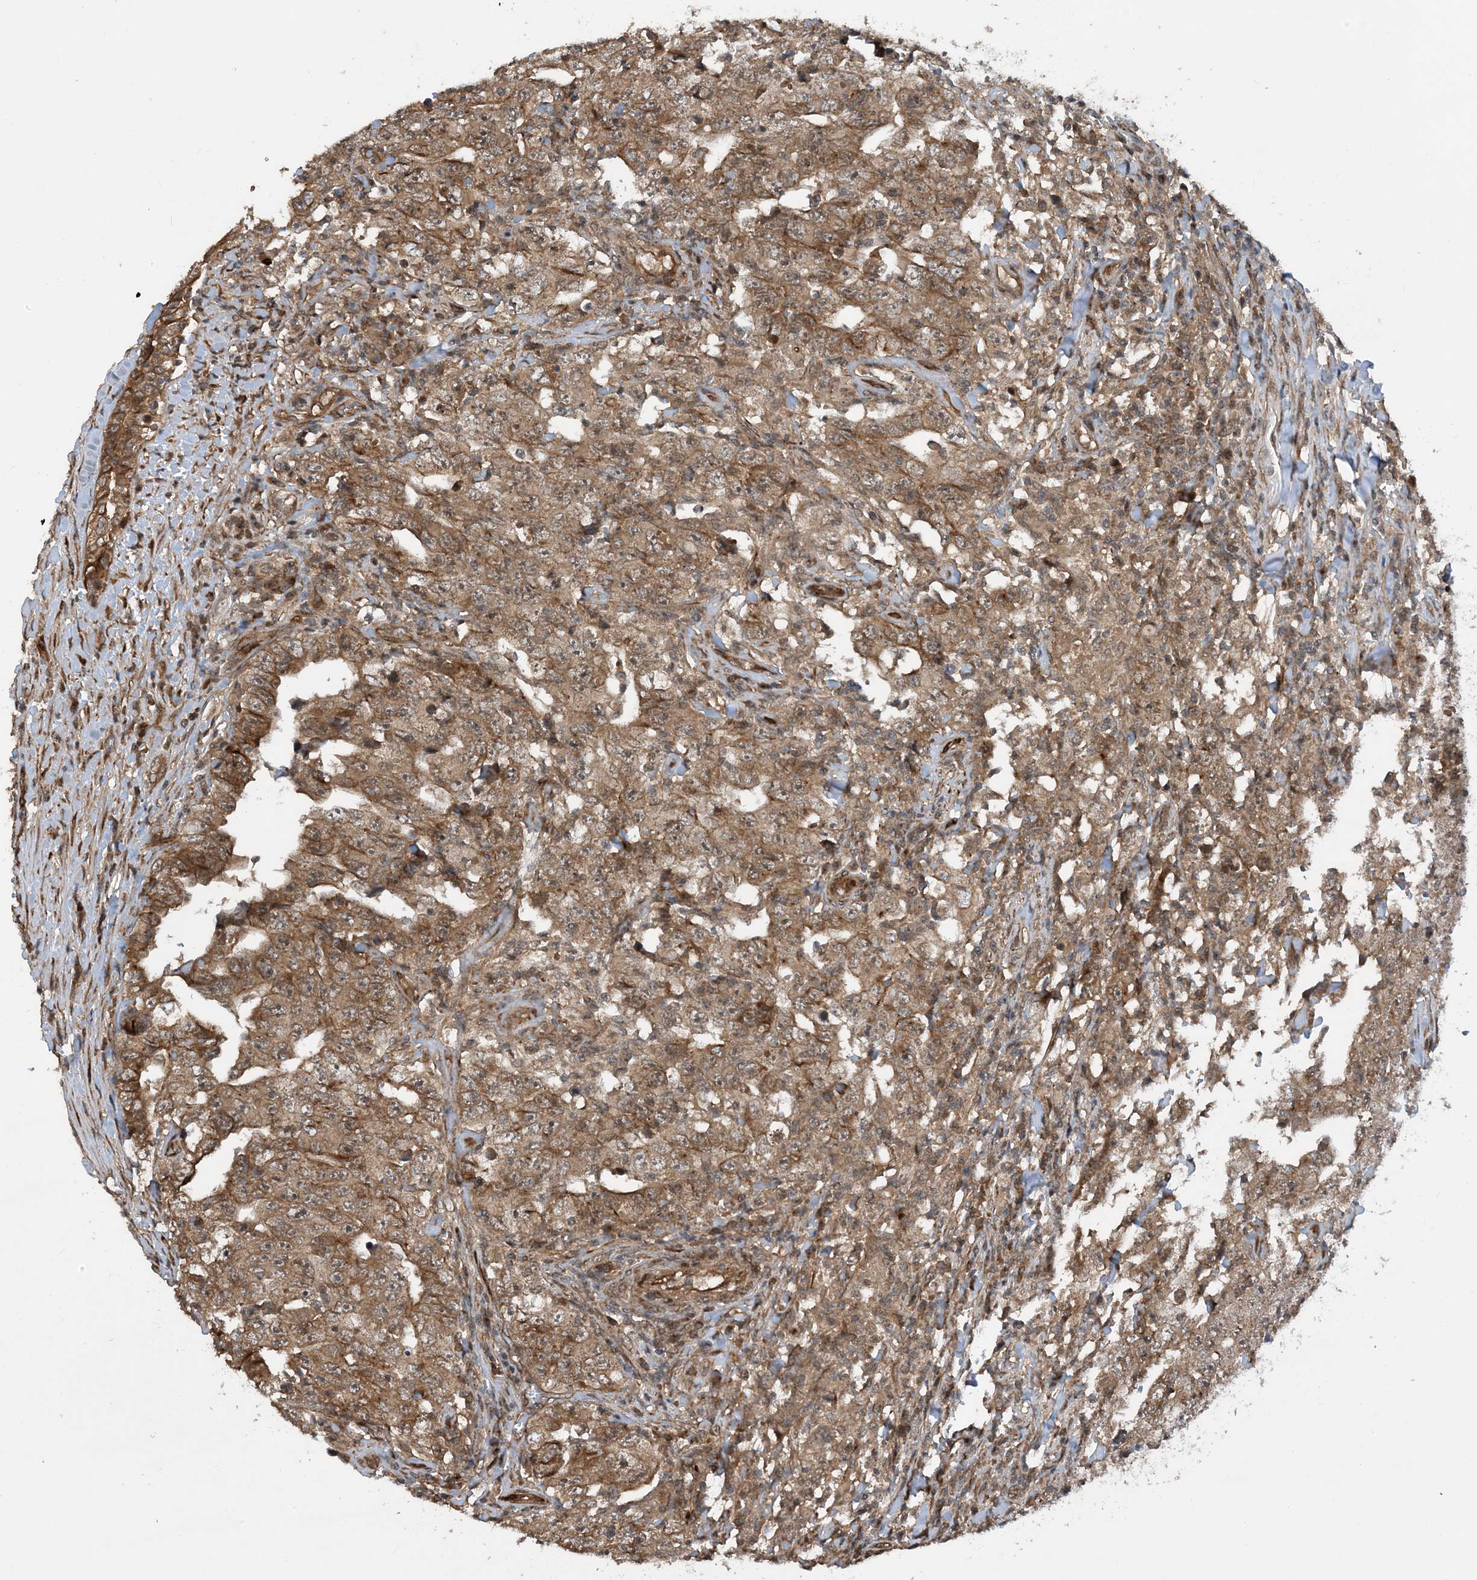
{"staining": {"intensity": "moderate", "quantity": ">75%", "location": "cytoplasmic/membranous"}, "tissue": "testis cancer", "cell_type": "Tumor cells", "image_type": "cancer", "snomed": [{"axis": "morphology", "description": "Carcinoma, Embryonal, NOS"}, {"axis": "topography", "description": "Testis"}], "caption": "DAB immunohistochemical staining of human embryonal carcinoma (testis) shows moderate cytoplasmic/membranous protein staining in about >75% of tumor cells.", "gene": "HEMK1", "patient": {"sex": "male", "age": 26}}